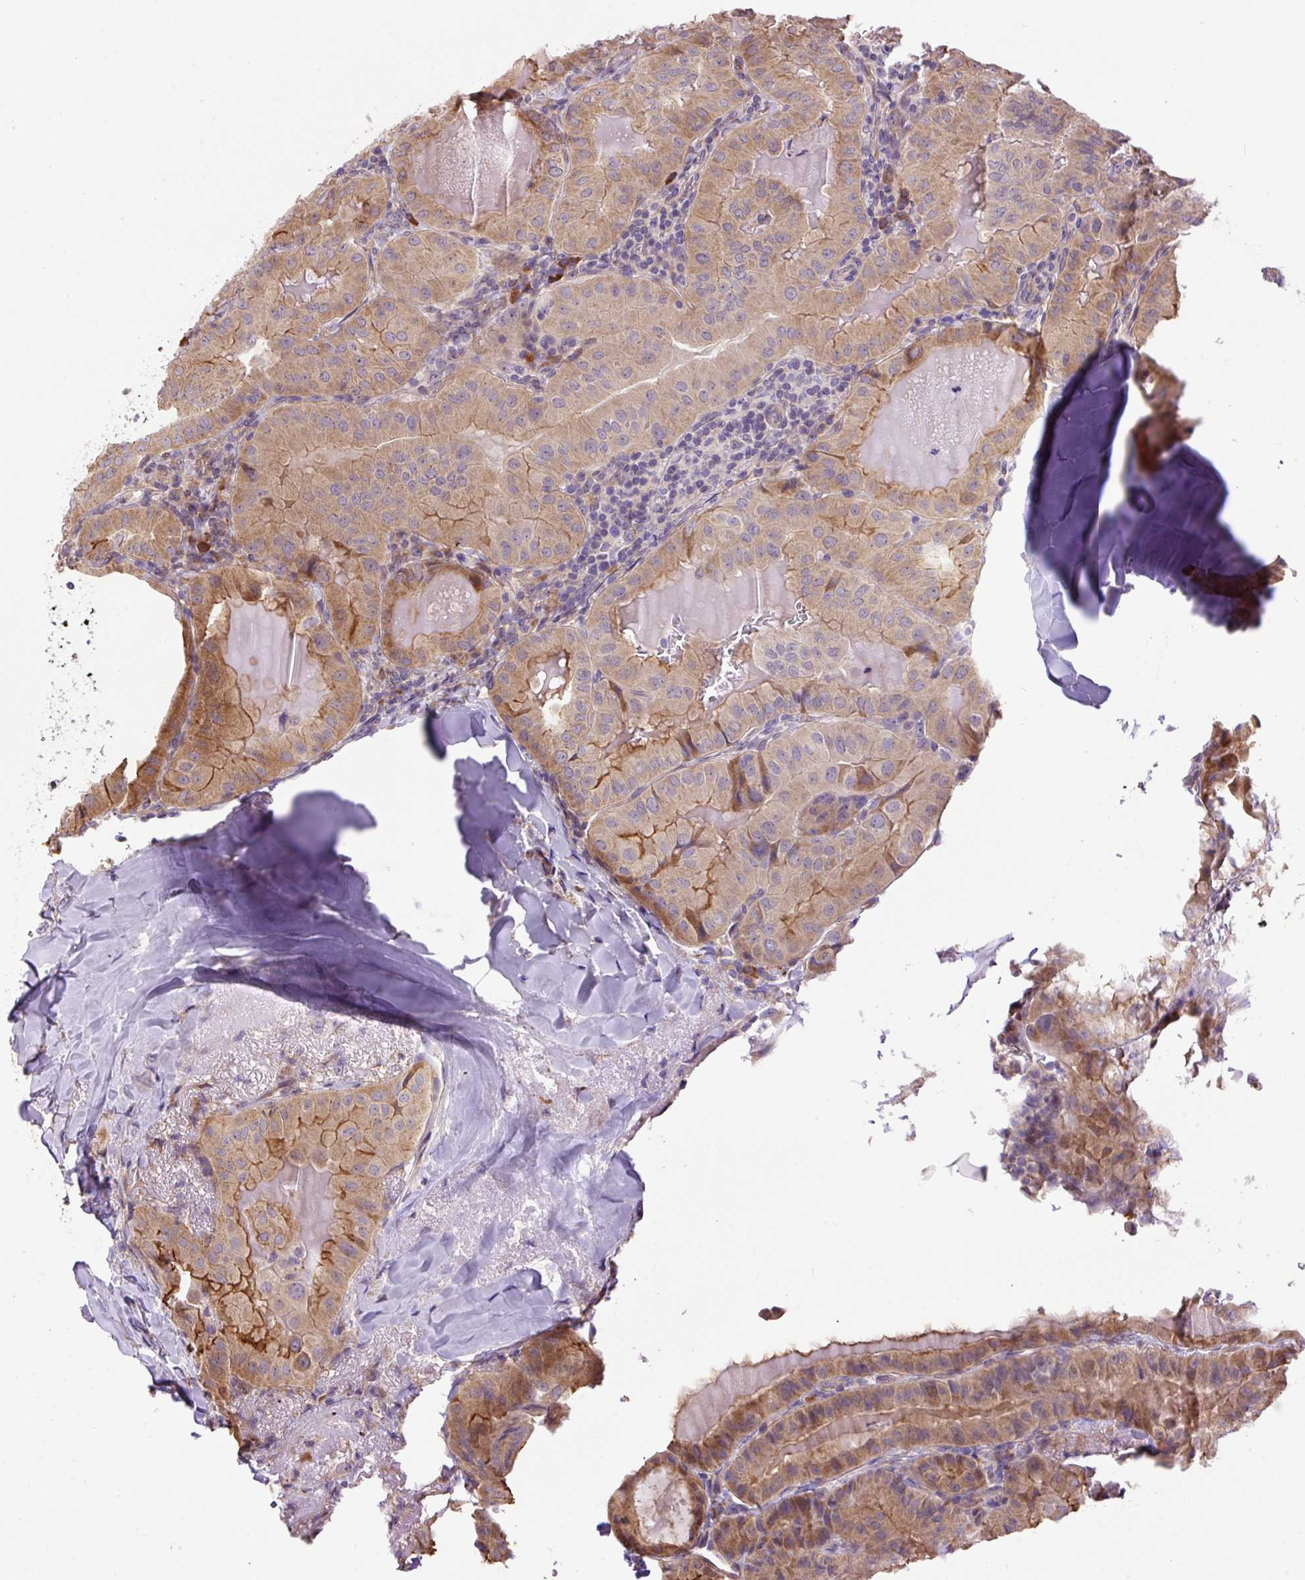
{"staining": {"intensity": "moderate", "quantity": ">75%", "location": "cytoplasmic/membranous"}, "tissue": "thyroid cancer", "cell_type": "Tumor cells", "image_type": "cancer", "snomed": [{"axis": "morphology", "description": "Papillary adenocarcinoma, NOS"}, {"axis": "topography", "description": "Thyroid gland"}], "caption": "An immunohistochemistry (IHC) micrograph of tumor tissue is shown. Protein staining in brown shows moderate cytoplasmic/membranous positivity in thyroid cancer within tumor cells. (brown staining indicates protein expression, while blue staining denotes nuclei).", "gene": "PPME1", "patient": {"sex": "female", "age": 68}}